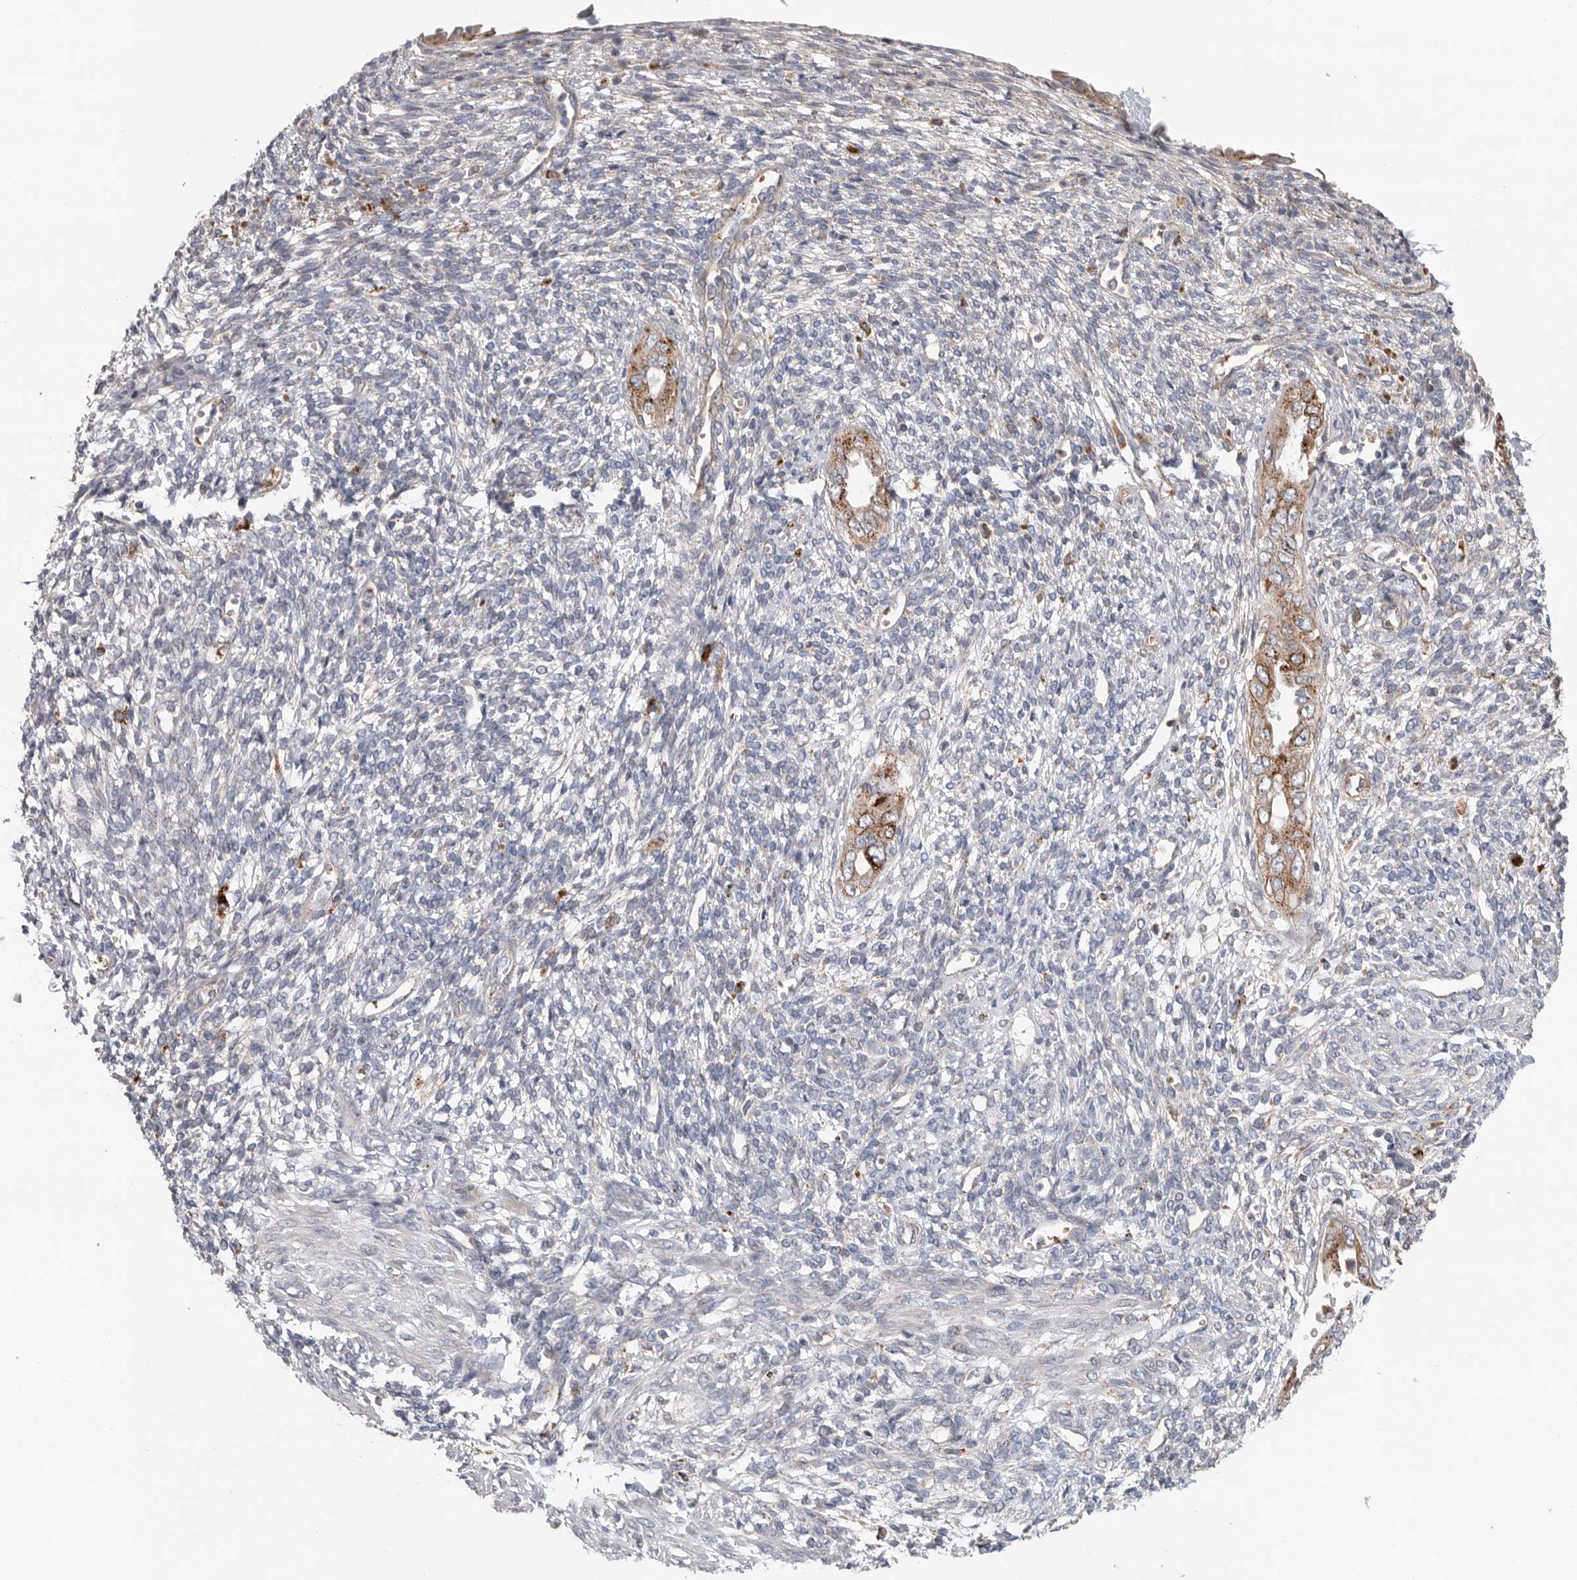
{"staining": {"intensity": "negative", "quantity": "none", "location": "none"}, "tissue": "endometrium", "cell_type": "Cells in endometrial stroma", "image_type": "normal", "snomed": [{"axis": "morphology", "description": "Normal tissue, NOS"}, {"axis": "topography", "description": "Endometrium"}], "caption": "A histopathology image of human endometrium is negative for staining in cells in endometrial stroma. The staining was performed using DAB to visualize the protein expression in brown, while the nuclei were stained in blue with hematoxylin (Magnification: 20x).", "gene": "GALNS", "patient": {"sex": "female", "age": 66}}